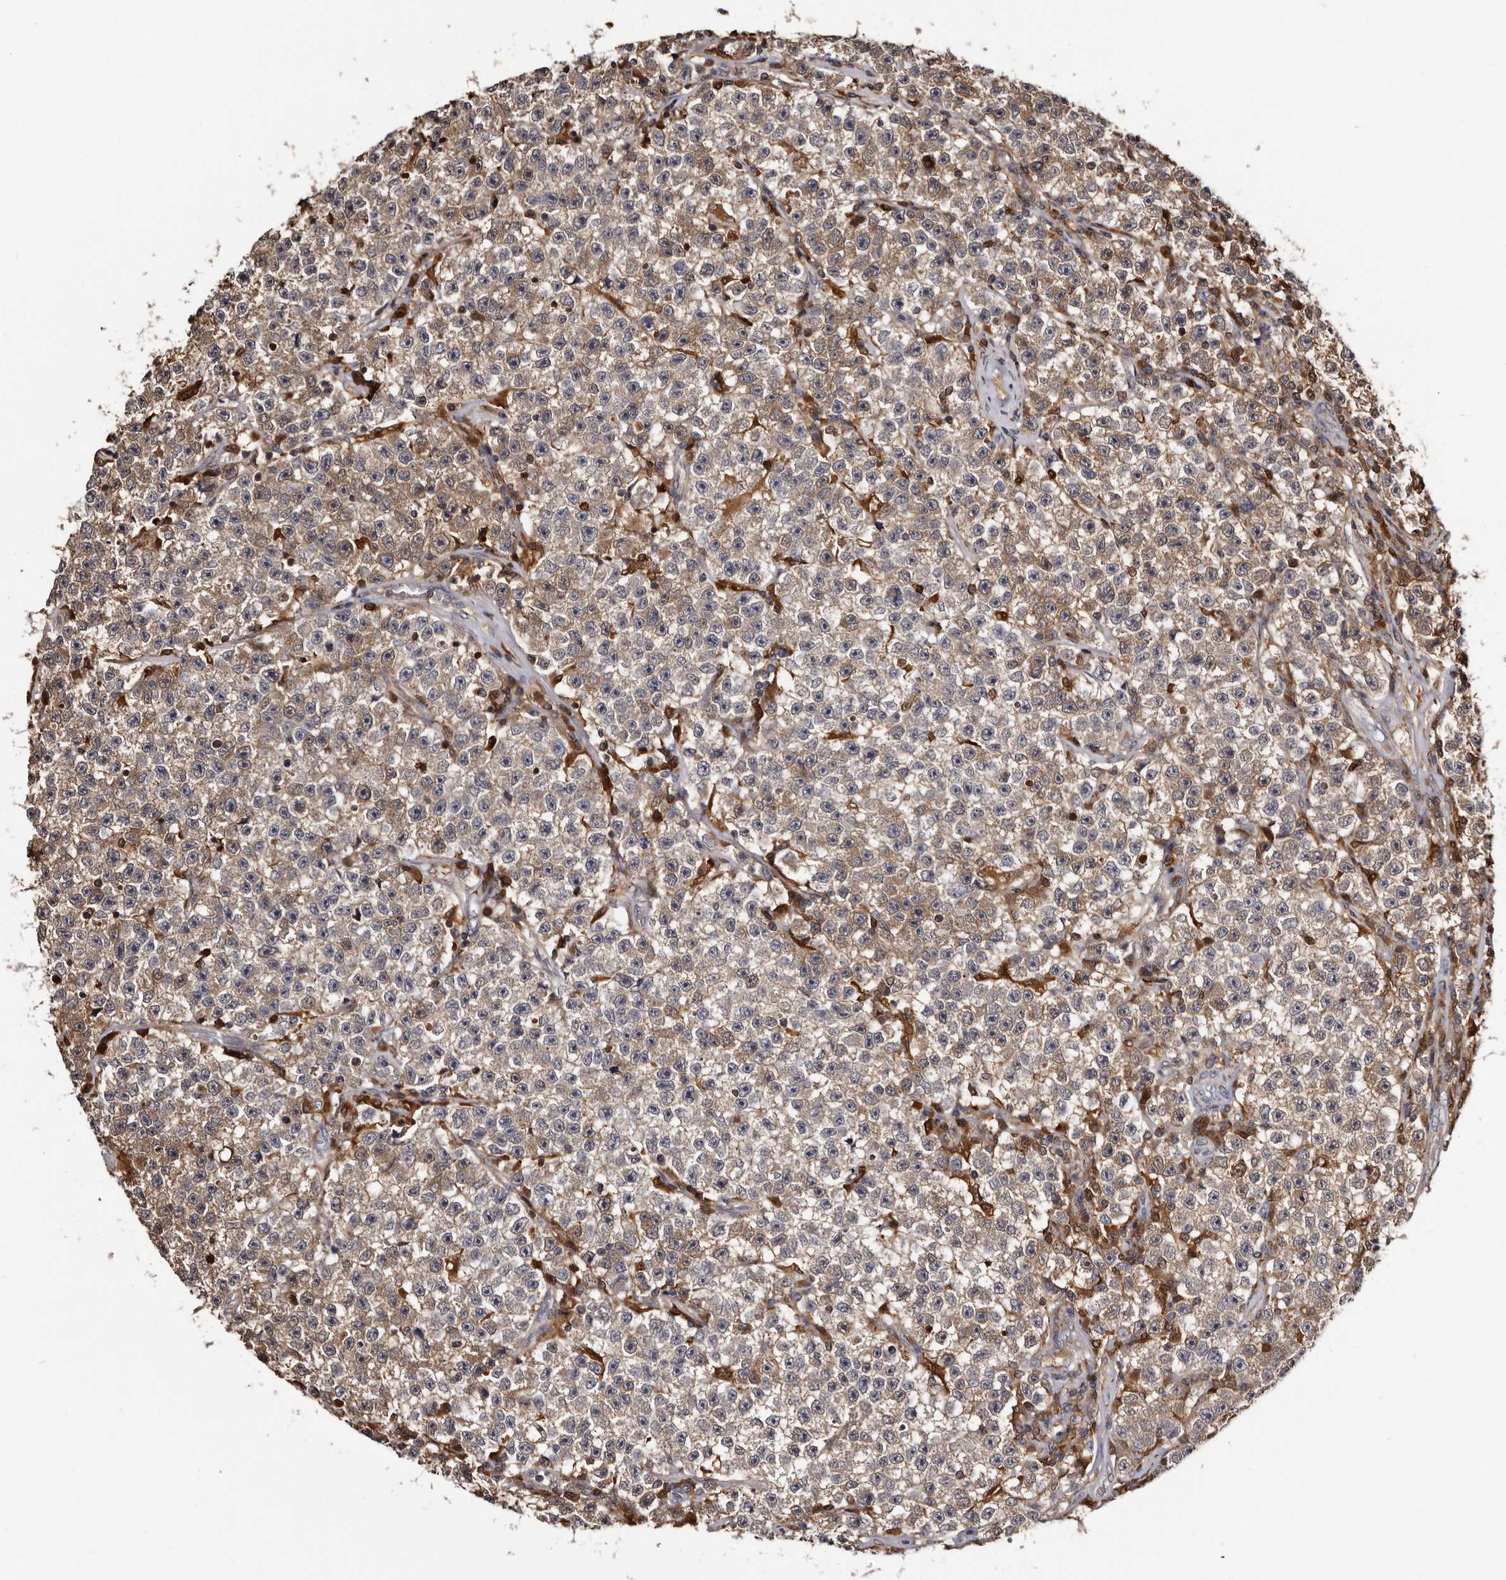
{"staining": {"intensity": "weak", "quantity": "25%-75%", "location": "cytoplasmic/membranous"}, "tissue": "testis cancer", "cell_type": "Tumor cells", "image_type": "cancer", "snomed": [{"axis": "morphology", "description": "Seminoma, NOS"}, {"axis": "topography", "description": "Testis"}], "caption": "The photomicrograph reveals a brown stain indicating the presence of a protein in the cytoplasmic/membranous of tumor cells in testis seminoma.", "gene": "DNPH1", "patient": {"sex": "male", "age": 22}}